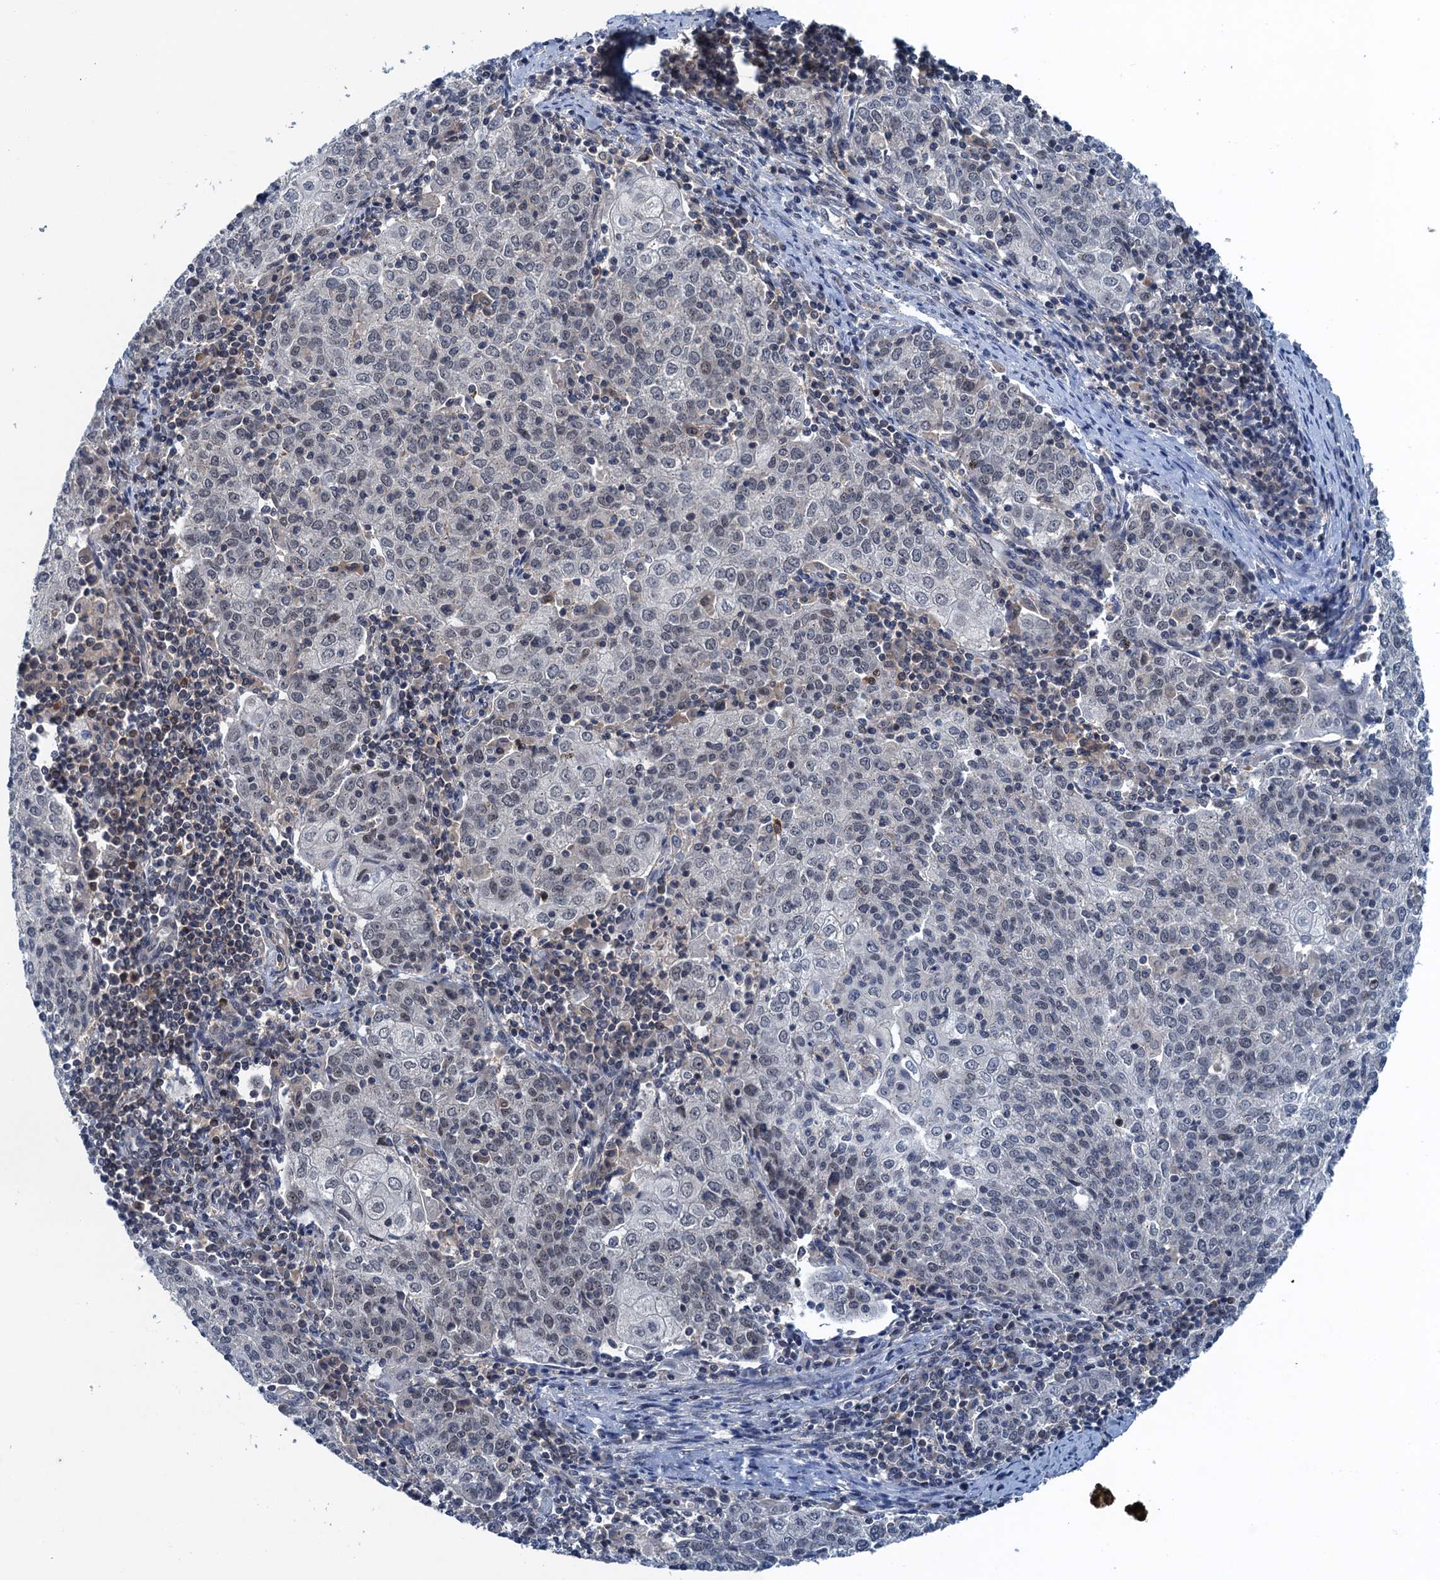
{"staining": {"intensity": "negative", "quantity": "none", "location": "none"}, "tissue": "cervical cancer", "cell_type": "Tumor cells", "image_type": "cancer", "snomed": [{"axis": "morphology", "description": "Squamous cell carcinoma, NOS"}, {"axis": "topography", "description": "Cervix"}], "caption": "Tumor cells are negative for protein expression in human squamous cell carcinoma (cervical). The staining is performed using DAB brown chromogen with nuclei counter-stained in using hematoxylin.", "gene": "RNF165", "patient": {"sex": "female", "age": 48}}